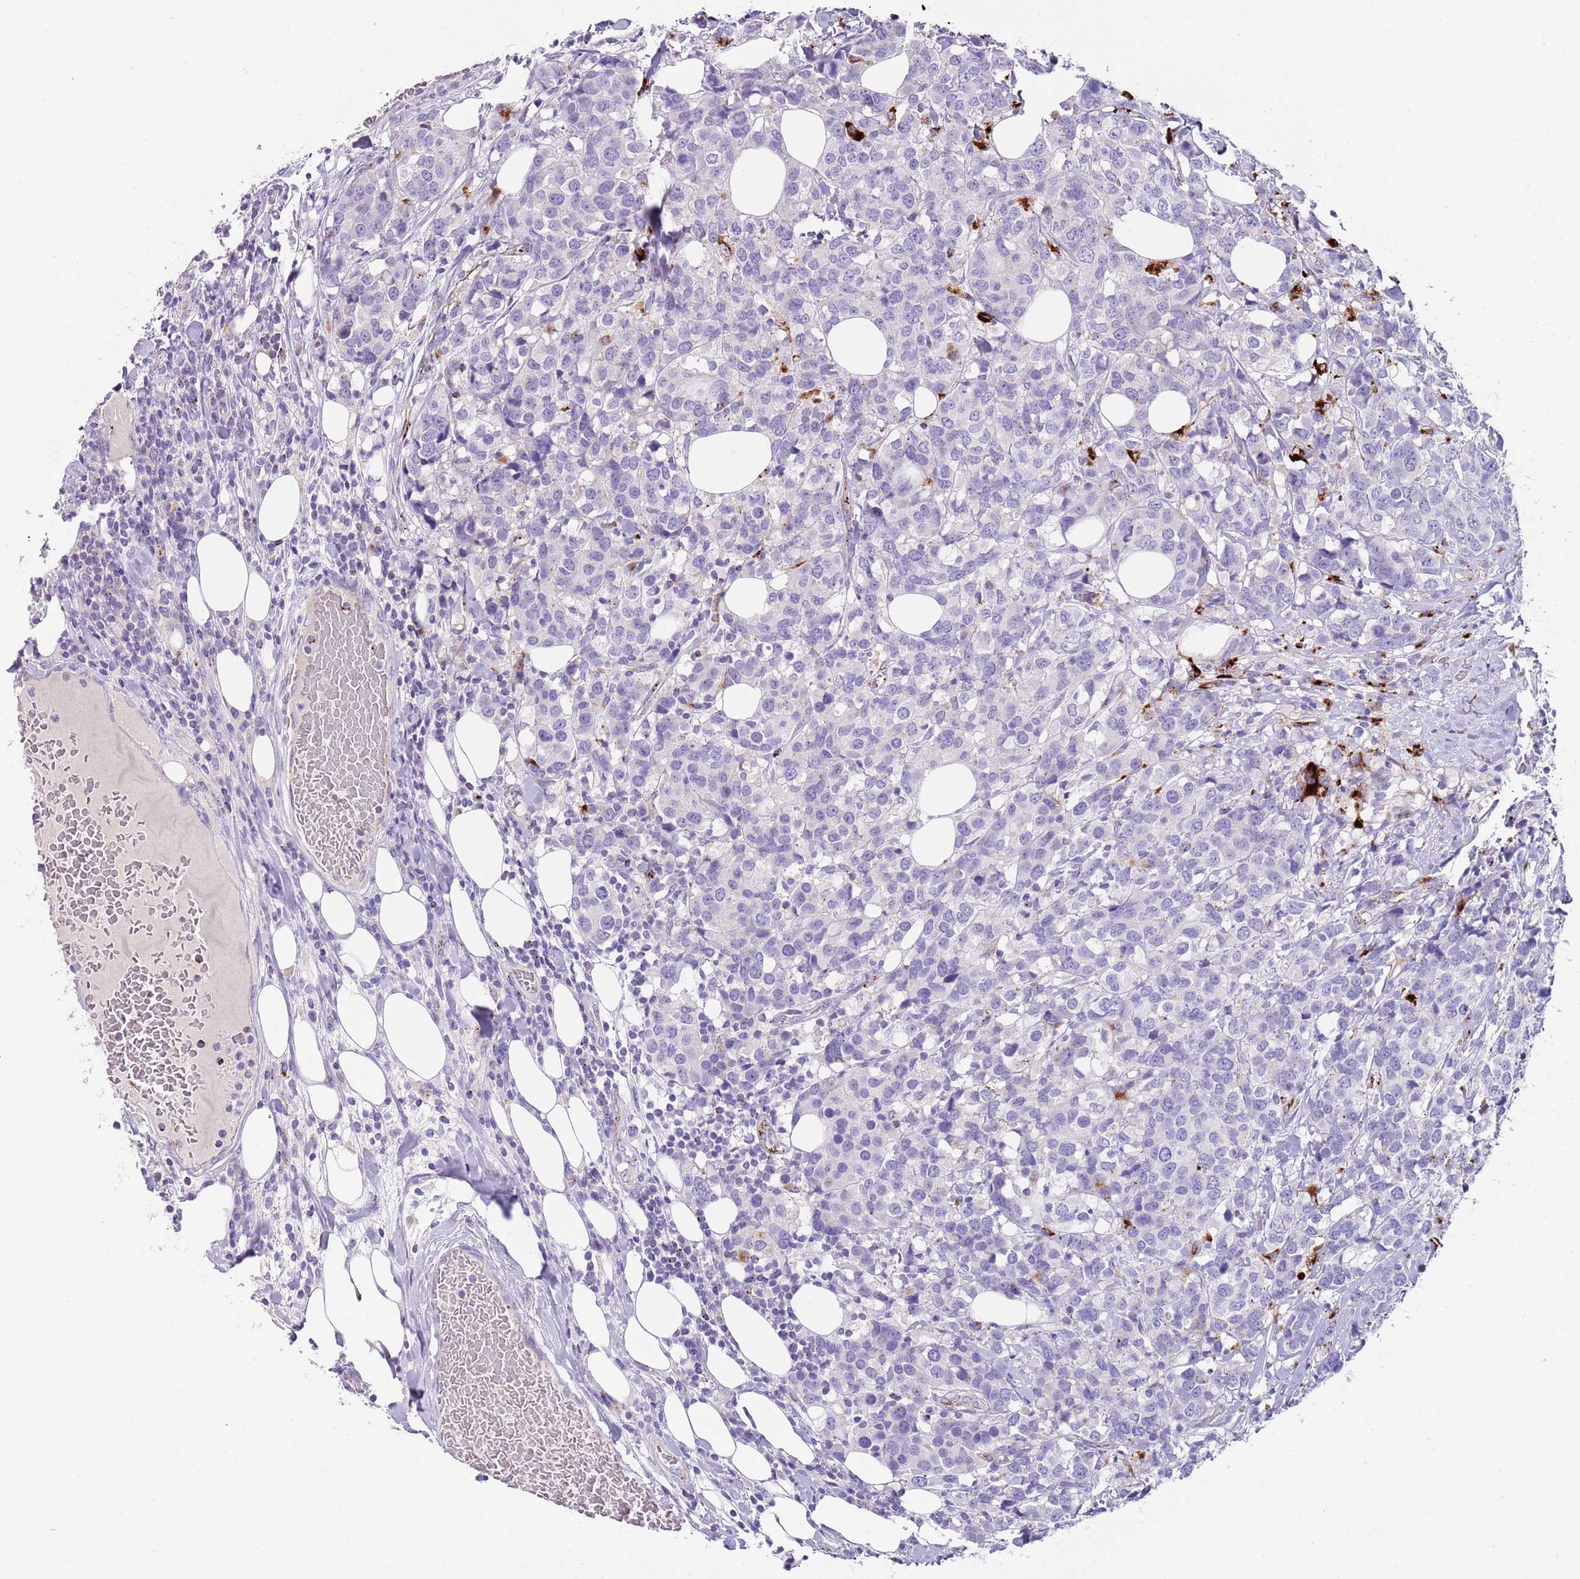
{"staining": {"intensity": "negative", "quantity": "none", "location": "none"}, "tissue": "breast cancer", "cell_type": "Tumor cells", "image_type": "cancer", "snomed": [{"axis": "morphology", "description": "Lobular carcinoma"}, {"axis": "topography", "description": "Breast"}], "caption": "Breast lobular carcinoma was stained to show a protein in brown. There is no significant expression in tumor cells.", "gene": "LRRN3", "patient": {"sex": "female", "age": 59}}